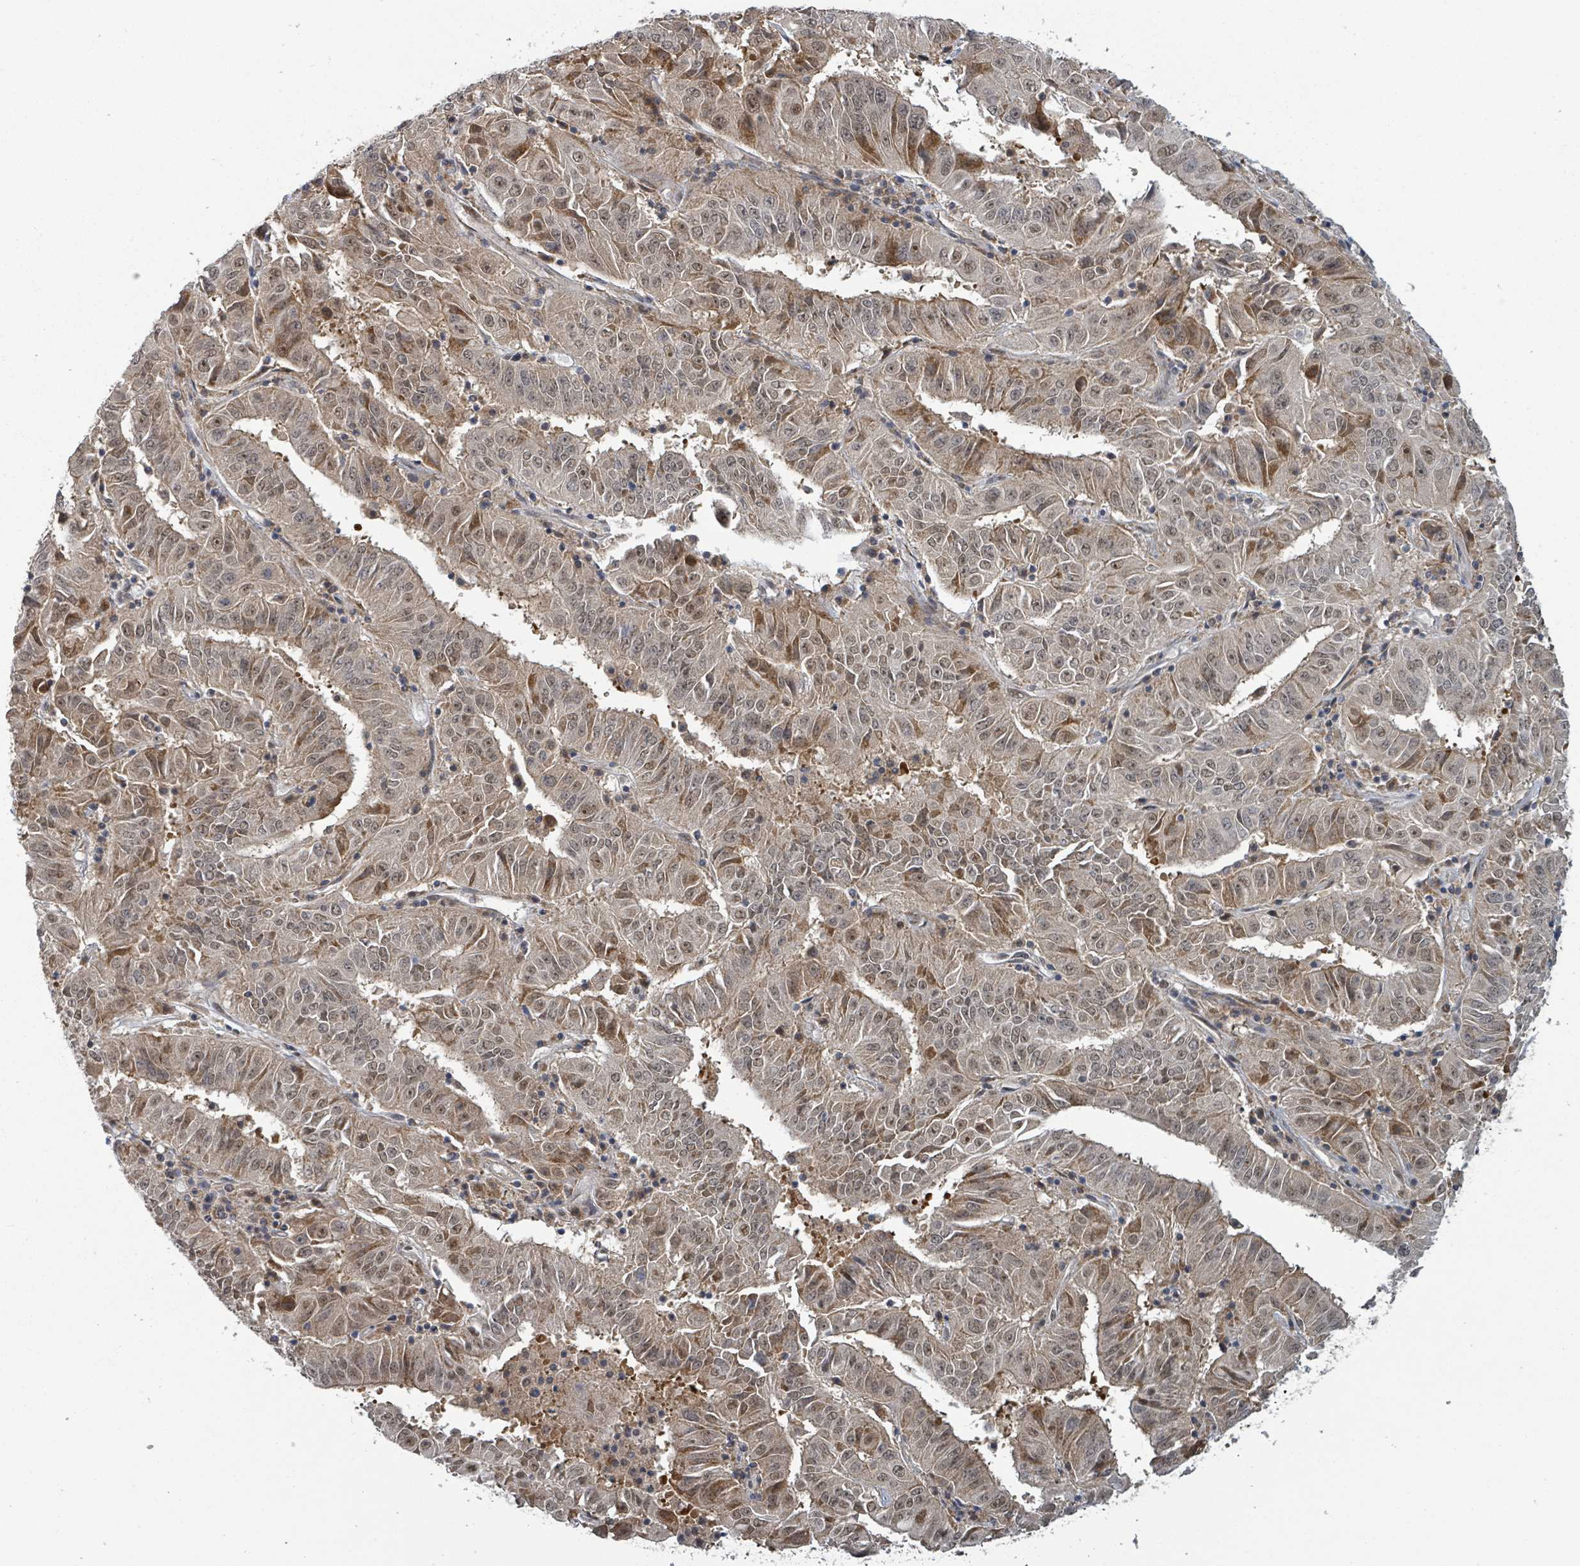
{"staining": {"intensity": "moderate", "quantity": ">75%", "location": "cytoplasmic/membranous,nuclear"}, "tissue": "pancreatic cancer", "cell_type": "Tumor cells", "image_type": "cancer", "snomed": [{"axis": "morphology", "description": "Adenocarcinoma, NOS"}, {"axis": "topography", "description": "Pancreas"}], "caption": "Immunohistochemical staining of pancreatic cancer (adenocarcinoma) shows medium levels of moderate cytoplasmic/membranous and nuclear staining in about >75% of tumor cells. (Stains: DAB (3,3'-diaminobenzidine) in brown, nuclei in blue, Microscopy: brightfield microscopy at high magnification).", "gene": "GTF3C1", "patient": {"sex": "male", "age": 63}}